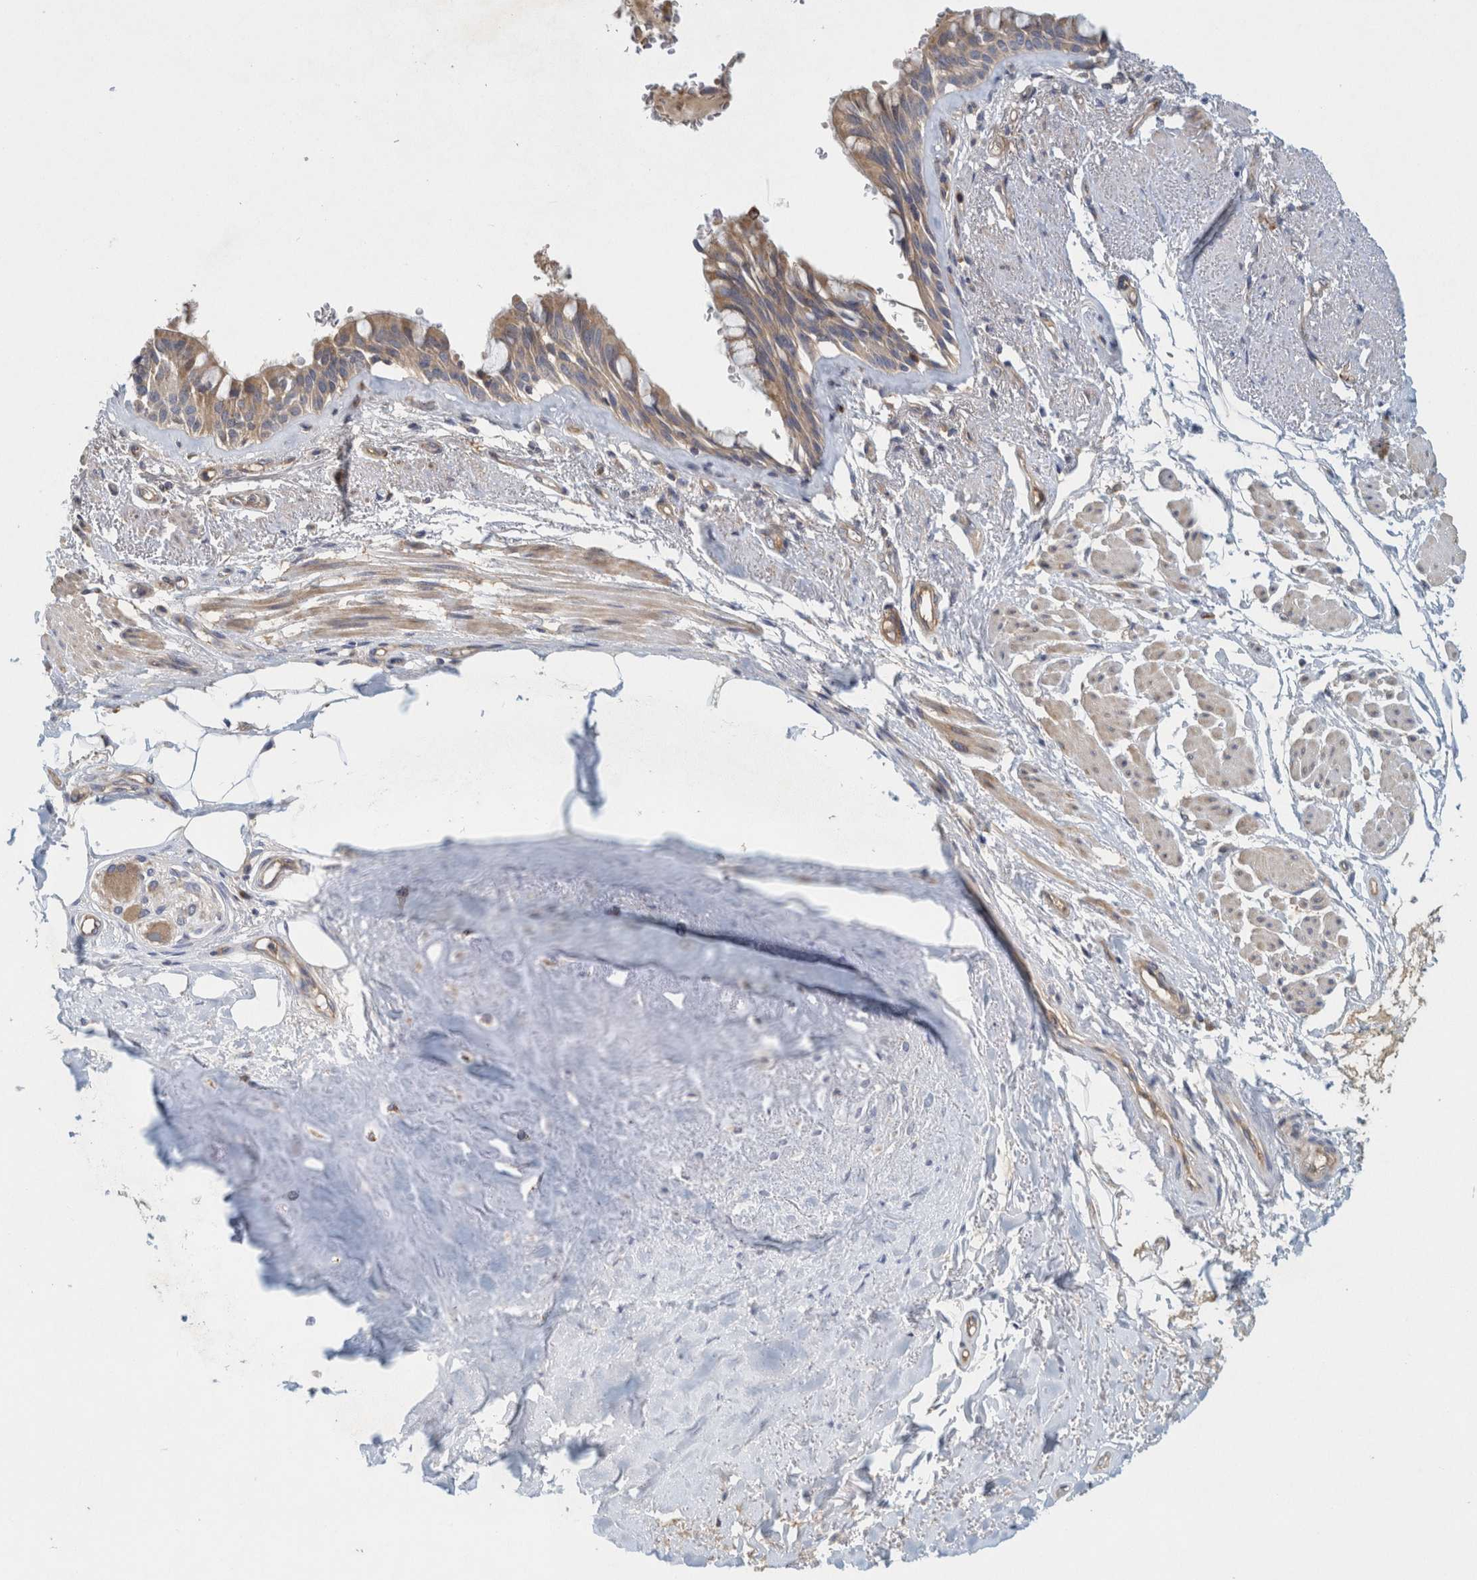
{"staining": {"intensity": "weak", "quantity": ">75%", "location": "cytoplasmic/membranous"}, "tissue": "bronchus", "cell_type": "Respiratory epithelial cells", "image_type": "normal", "snomed": [{"axis": "morphology", "description": "Normal tissue, NOS"}, {"axis": "topography", "description": "Bronchus"}], "caption": "The micrograph reveals staining of unremarkable bronchus, revealing weak cytoplasmic/membranous protein expression (brown color) within respiratory epithelial cells.", "gene": "ZNF324B", "patient": {"sex": "male", "age": 66}}